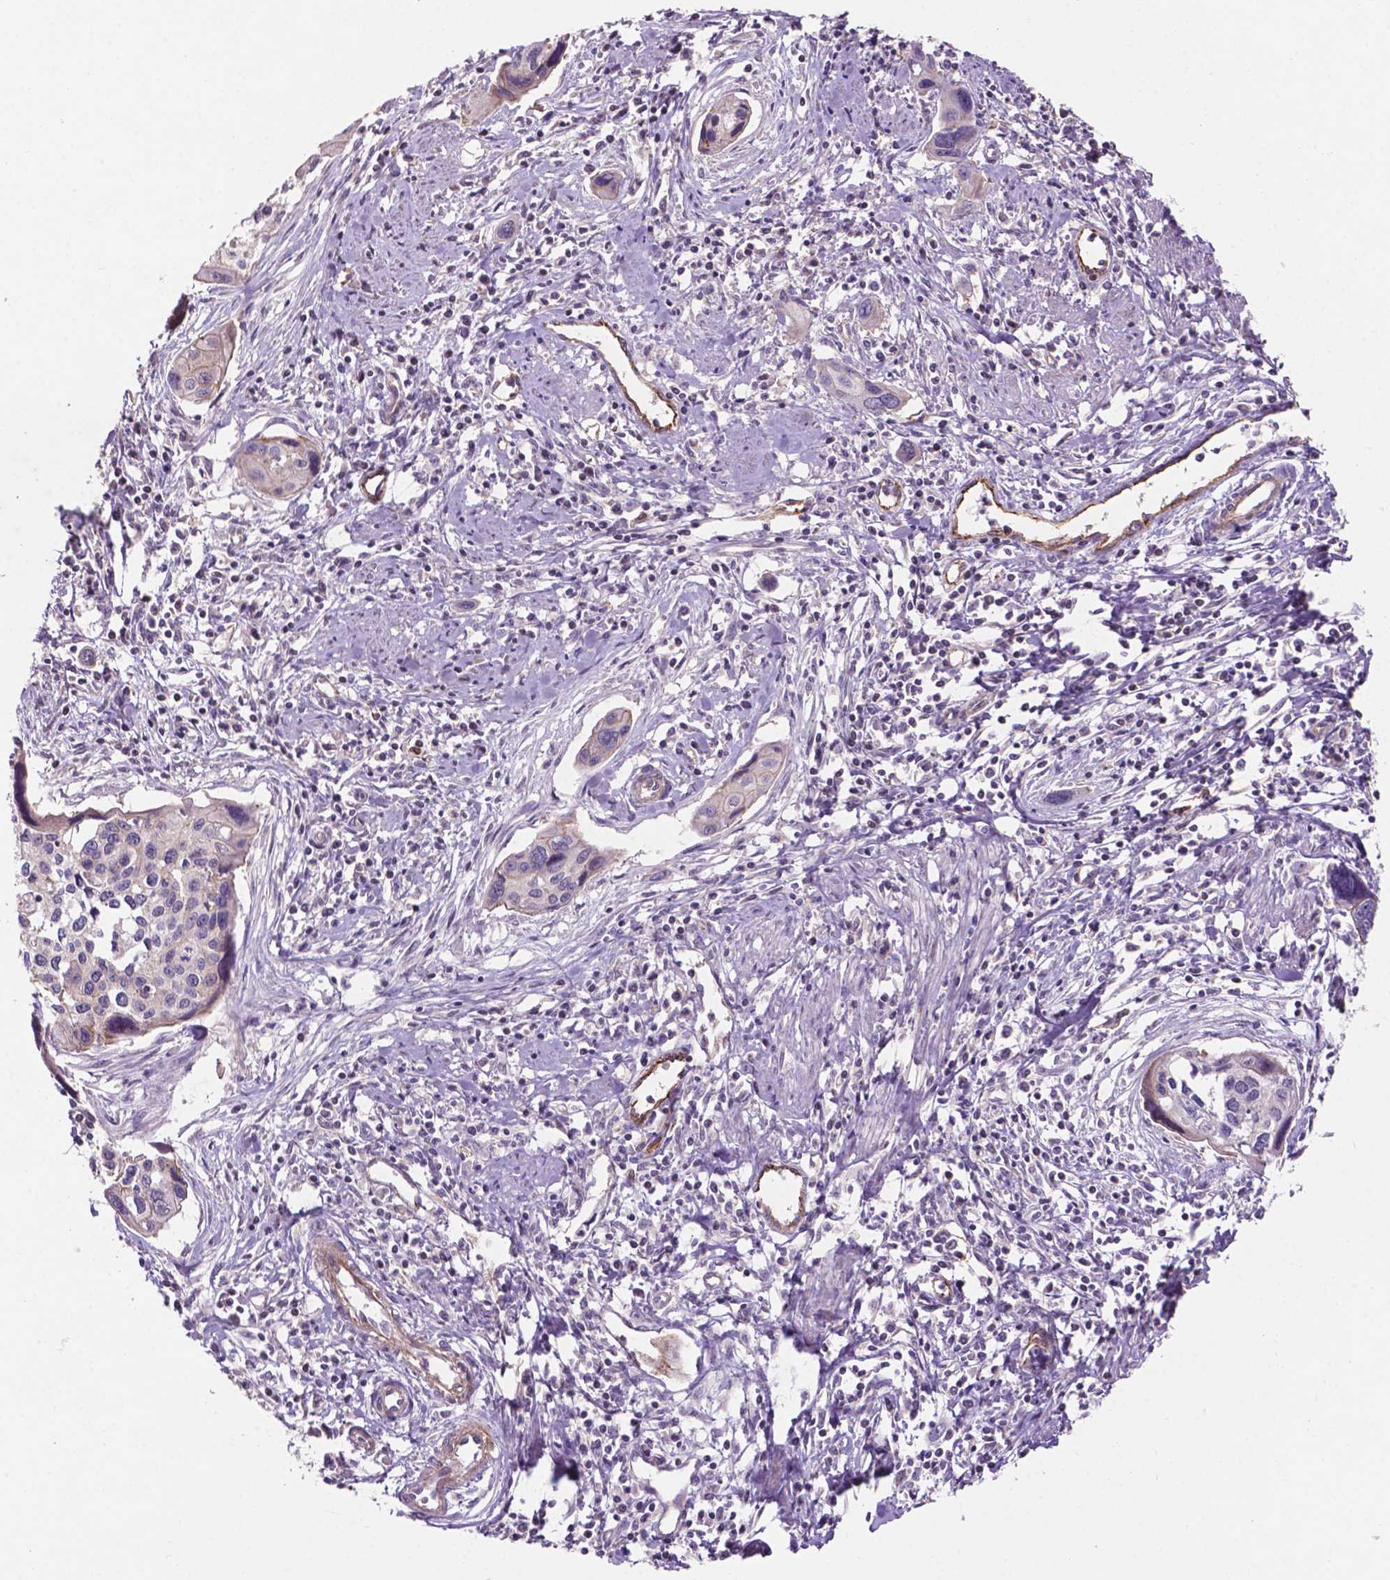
{"staining": {"intensity": "negative", "quantity": "none", "location": "none"}, "tissue": "cervical cancer", "cell_type": "Tumor cells", "image_type": "cancer", "snomed": [{"axis": "morphology", "description": "Squamous cell carcinoma, NOS"}, {"axis": "topography", "description": "Cervix"}], "caption": "Histopathology image shows no significant protein staining in tumor cells of cervical squamous cell carcinoma. (Immunohistochemistry (ihc), brightfield microscopy, high magnification).", "gene": "ARL5C", "patient": {"sex": "female", "age": 31}}